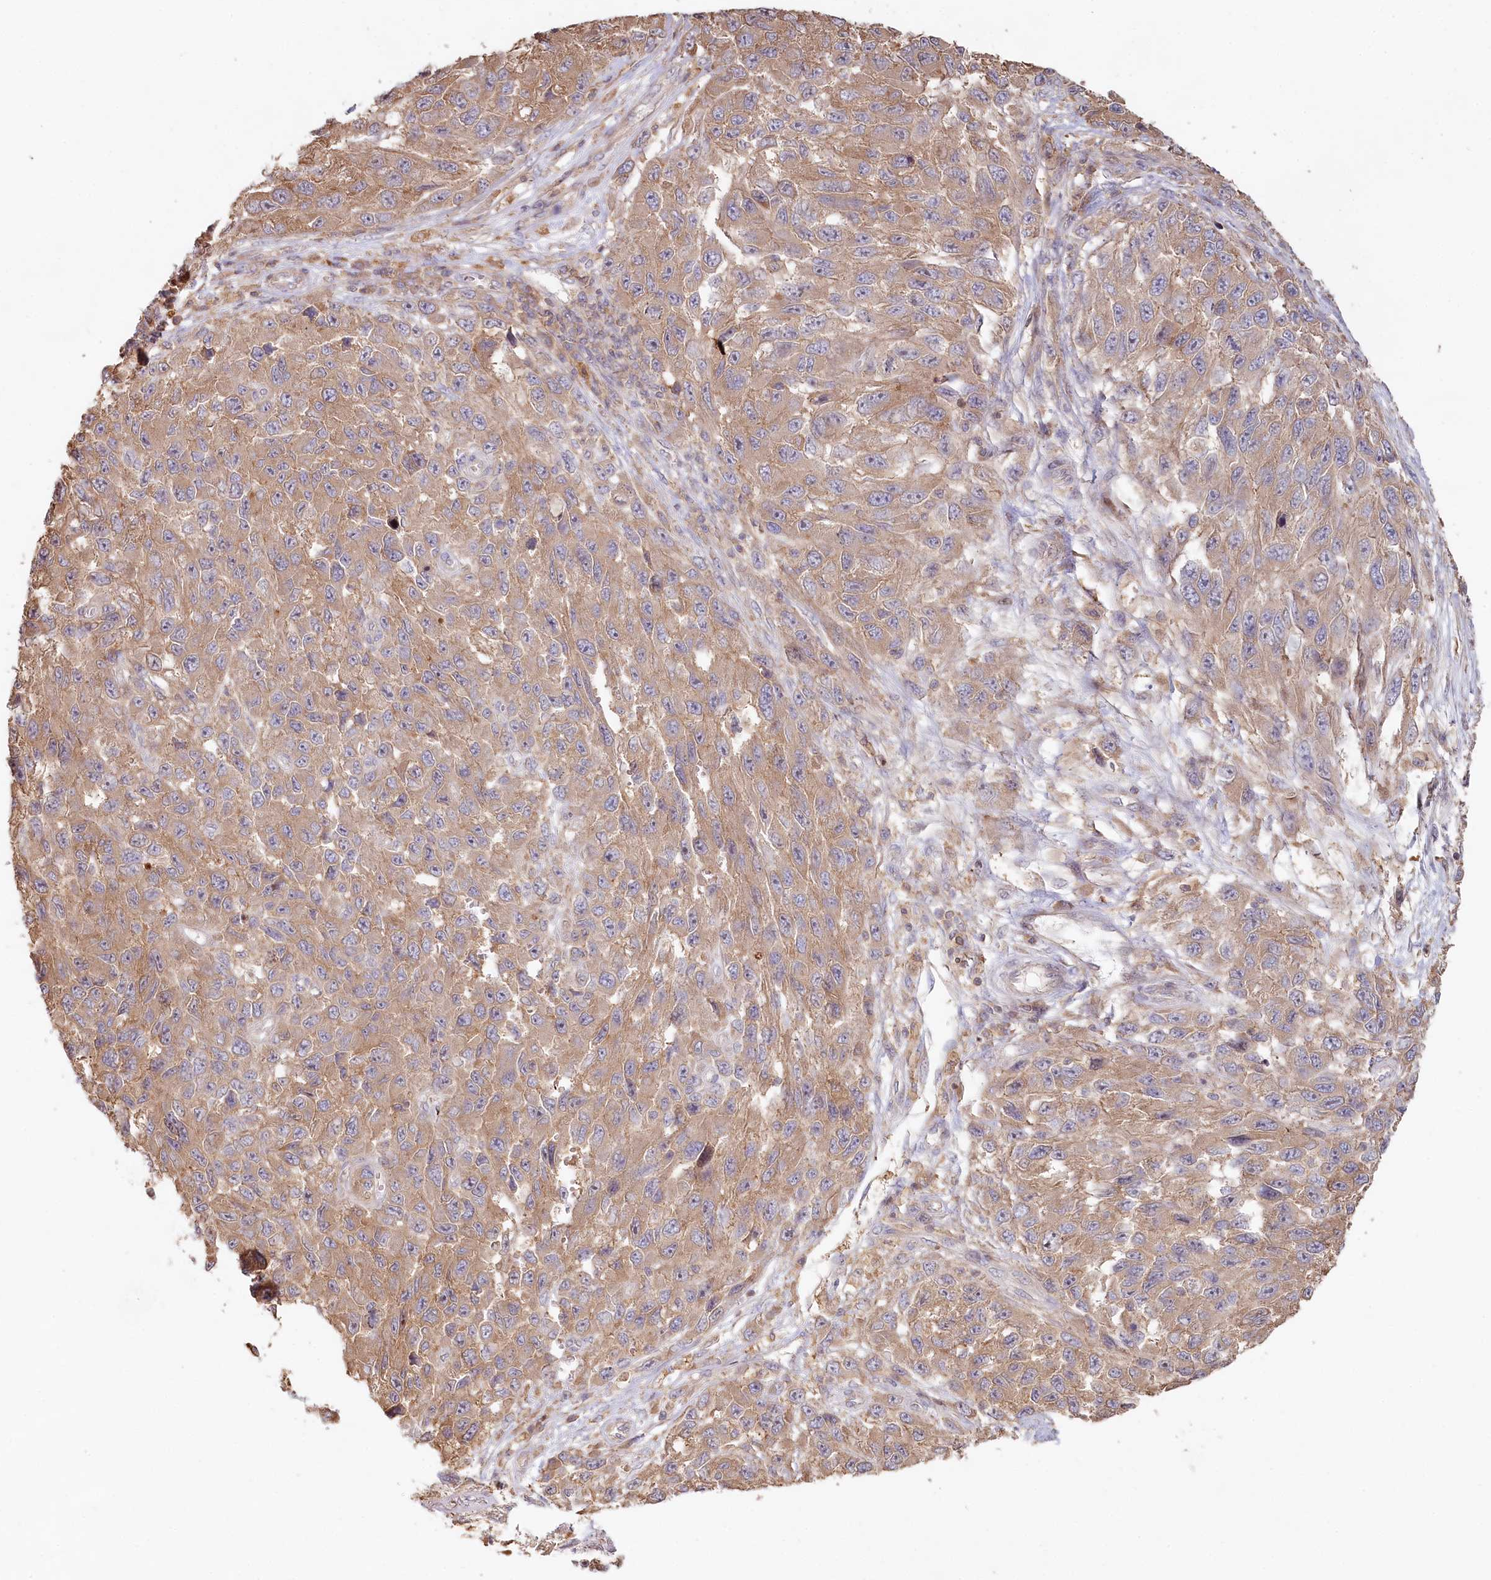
{"staining": {"intensity": "weak", "quantity": ">75%", "location": "cytoplasmic/membranous"}, "tissue": "melanoma", "cell_type": "Tumor cells", "image_type": "cancer", "snomed": [{"axis": "morphology", "description": "Normal tissue, NOS"}, {"axis": "morphology", "description": "Malignant melanoma, NOS"}, {"axis": "topography", "description": "Skin"}], "caption": "A brown stain labels weak cytoplasmic/membranous expression of a protein in malignant melanoma tumor cells.", "gene": "HAL", "patient": {"sex": "female", "age": 96}}